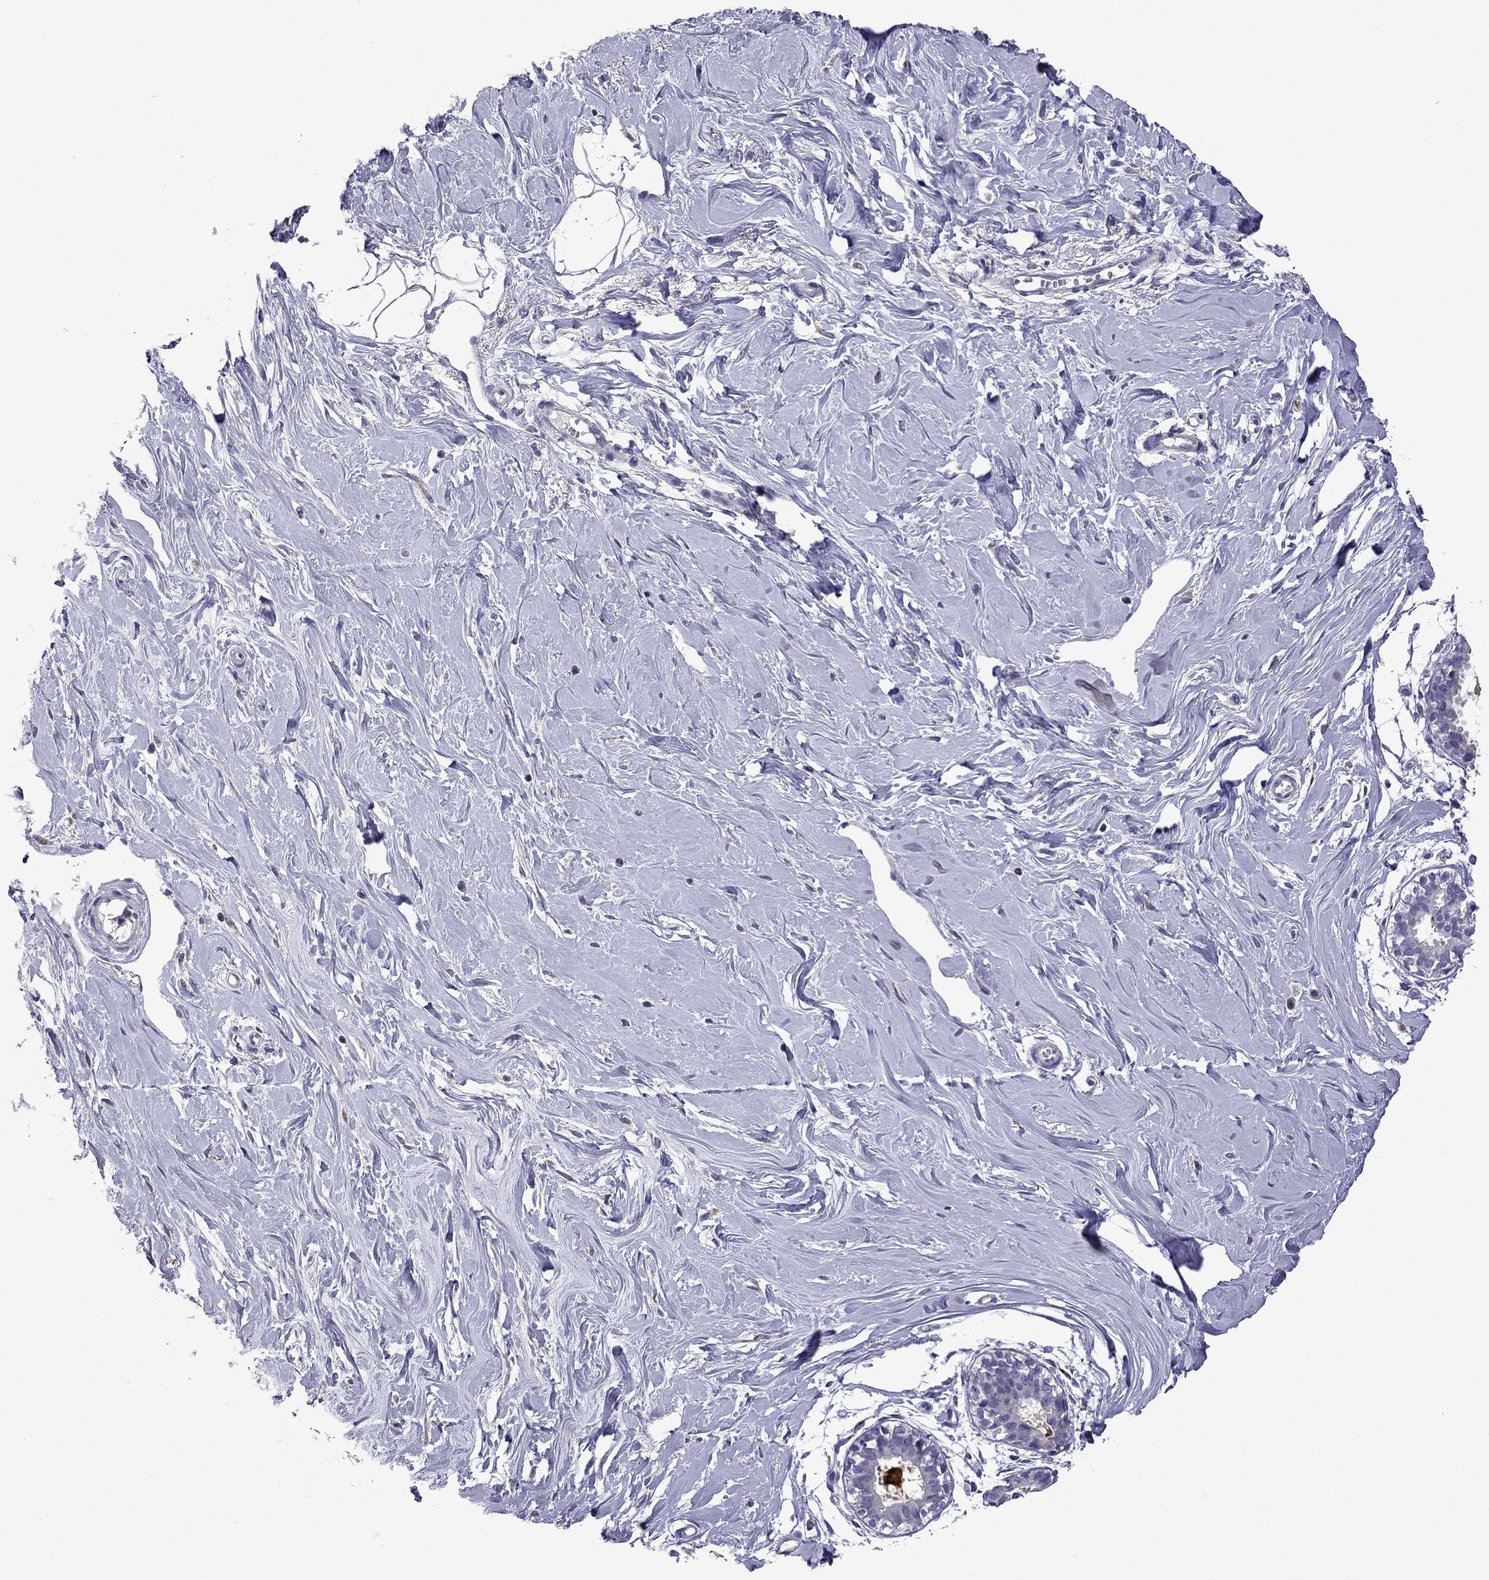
{"staining": {"intensity": "negative", "quantity": "none", "location": "none"}, "tissue": "breast", "cell_type": "Adipocytes", "image_type": "normal", "snomed": [{"axis": "morphology", "description": "Normal tissue, NOS"}, {"axis": "topography", "description": "Breast"}], "caption": "Immunohistochemistry image of benign breast stained for a protein (brown), which exhibits no staining in adipocytes. The staining is performed using DAB (3,3'-diaminobenzidine) brown chromogen with nuclei counter-stained in using hematoxylin.", "gene": "TTN", "patient": {"sex": "female", "age": 49}}